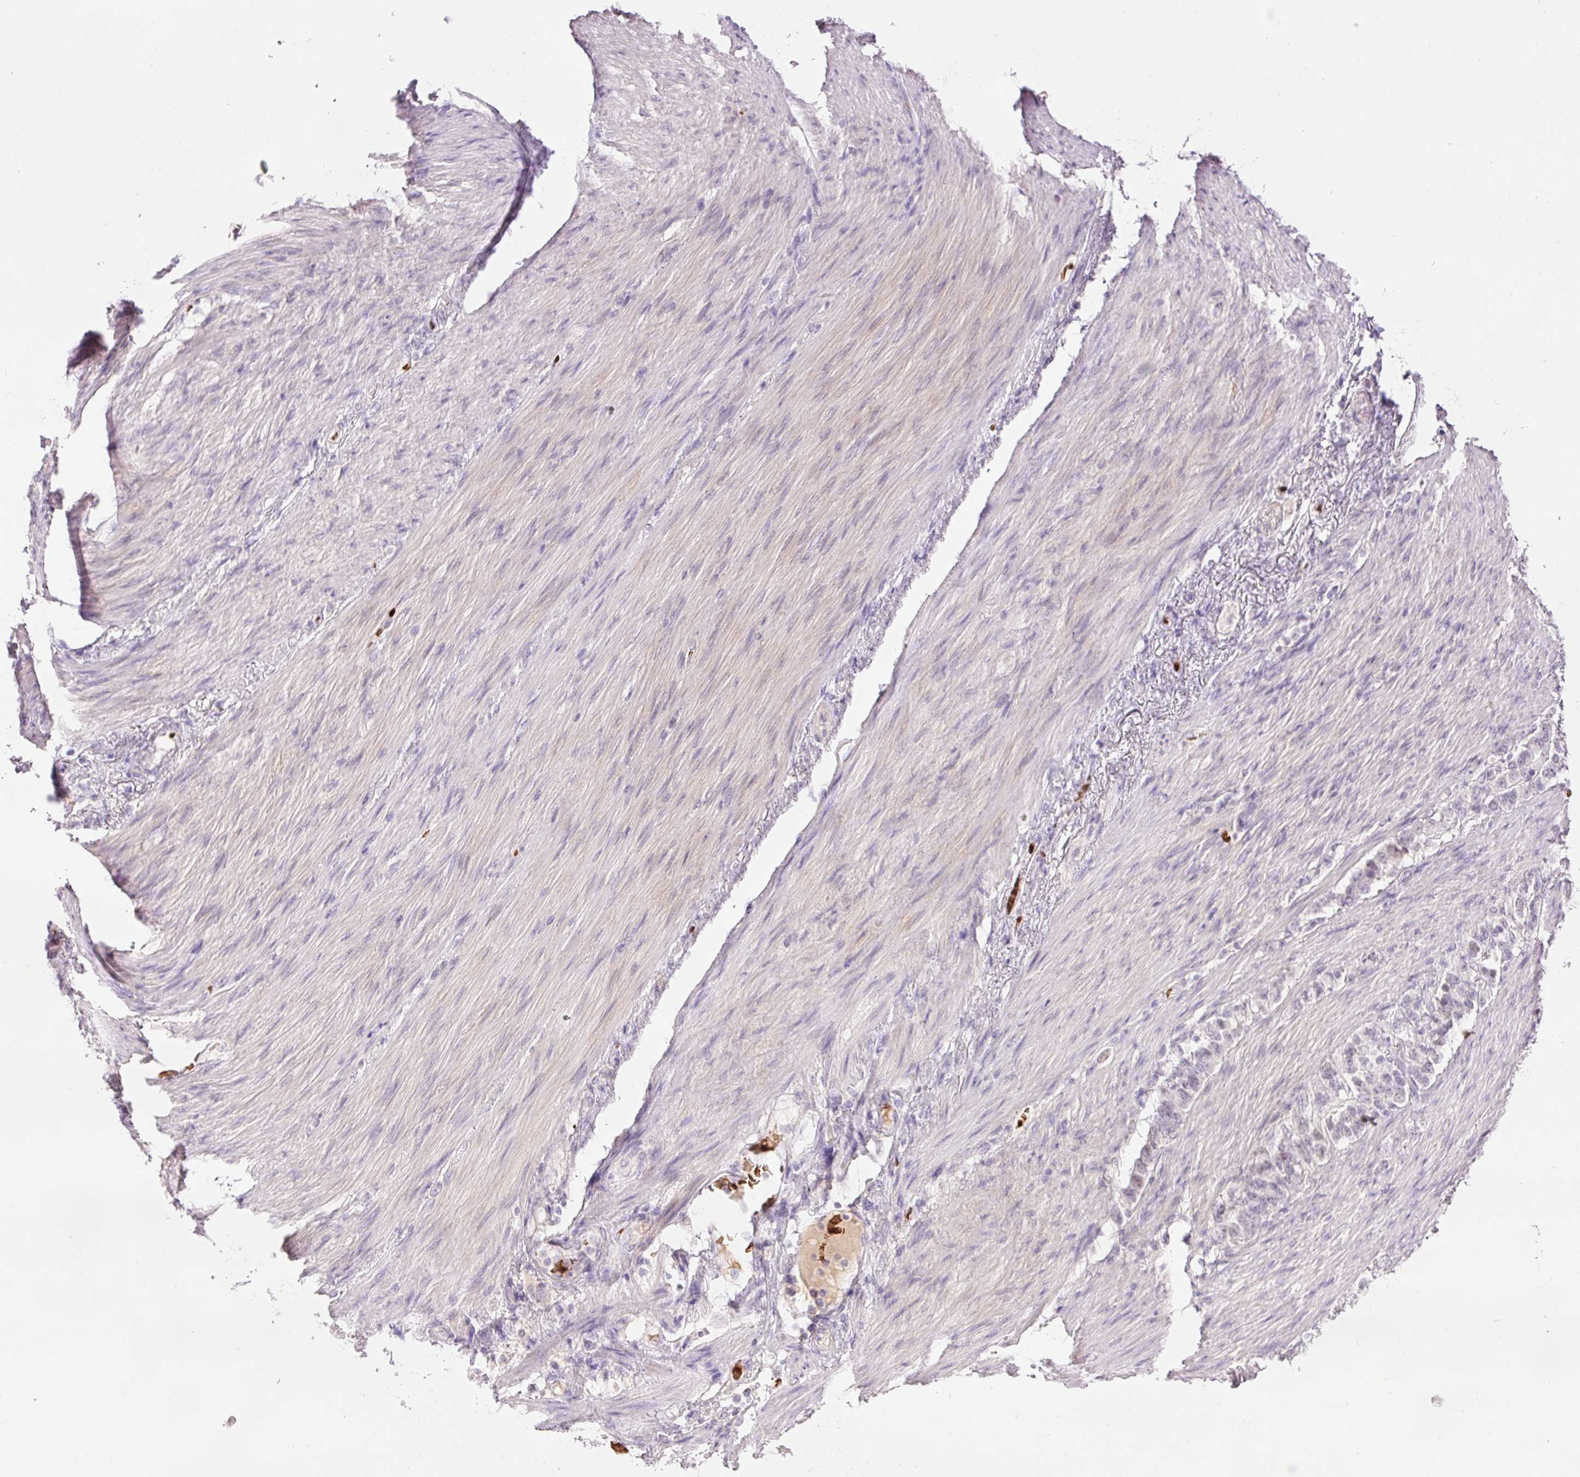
{"staining": {"intensity": "negative", "quantity": "none", "location": "none"}, "tissue": "stomach cancer", "cell_type": "Tumor cells", "image_type": "cancer", "snomed": [{"axis": "morphology", "description": "Adenocarcinoma, NOS"}, {"axis": "topography", "description": "Stomach"}], "caption": "The photomicrograph reveals no staining of tumor cells in stomach adenocarcinoma.", "gene": "LY6G6D", "patient": {"sex": "female", "age": 79}}